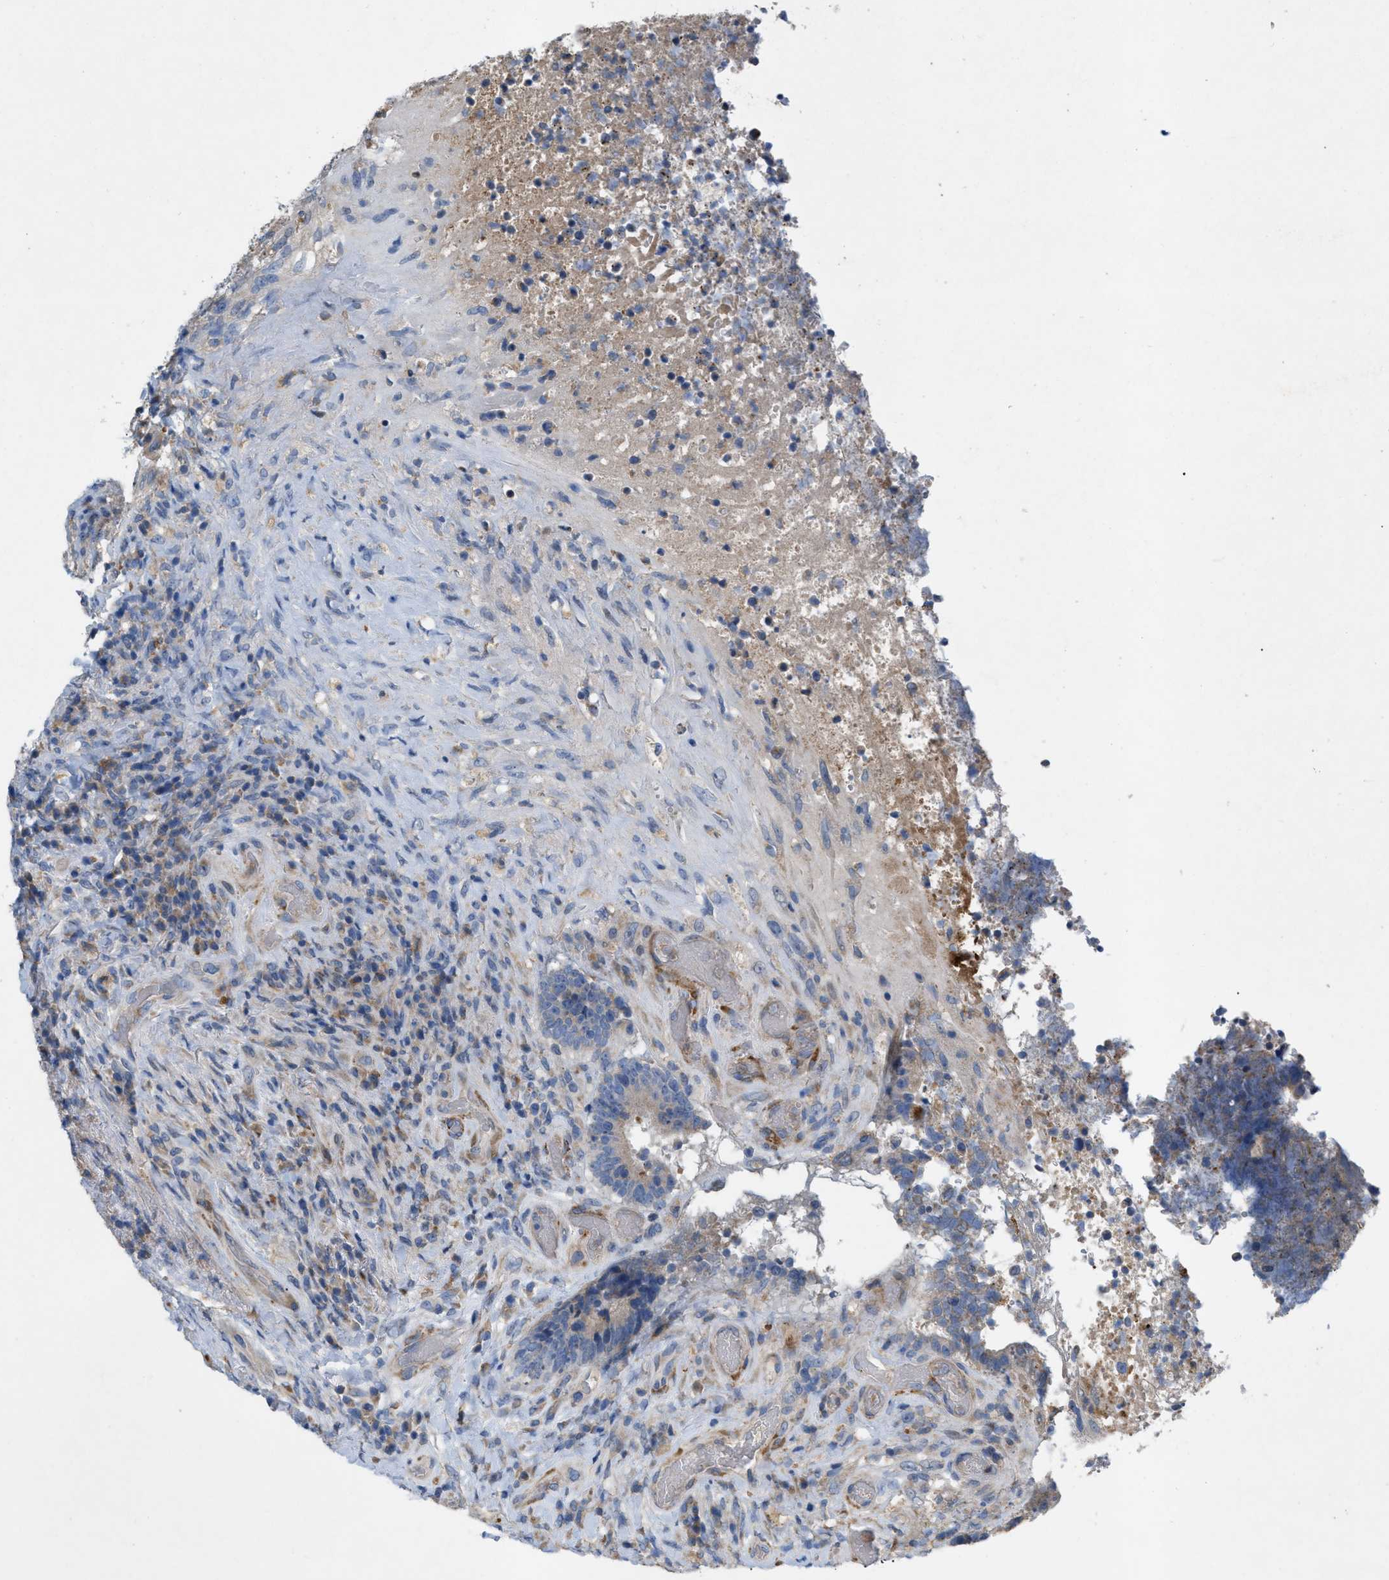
{"staining": {"intensity": "negative", "quantity": "none", "location": "none"}, "tissue": "colorectal cancer", "cell_type": "Tumor cells", "image_type": "cancer", "snomed": [{"axis": "morphology", "description": "Adenocarcinoma, NOS"}, {"axis": "topography", "description": "Rectum"}], "caption": "An immunohistochemistry (IHC) histopathology image of colorectal cancer is shown. There is no staining in tumor cells of colorectal cancer.", "gene": "PLPPR5", "patient": {"sex": "male", "age": 72}}